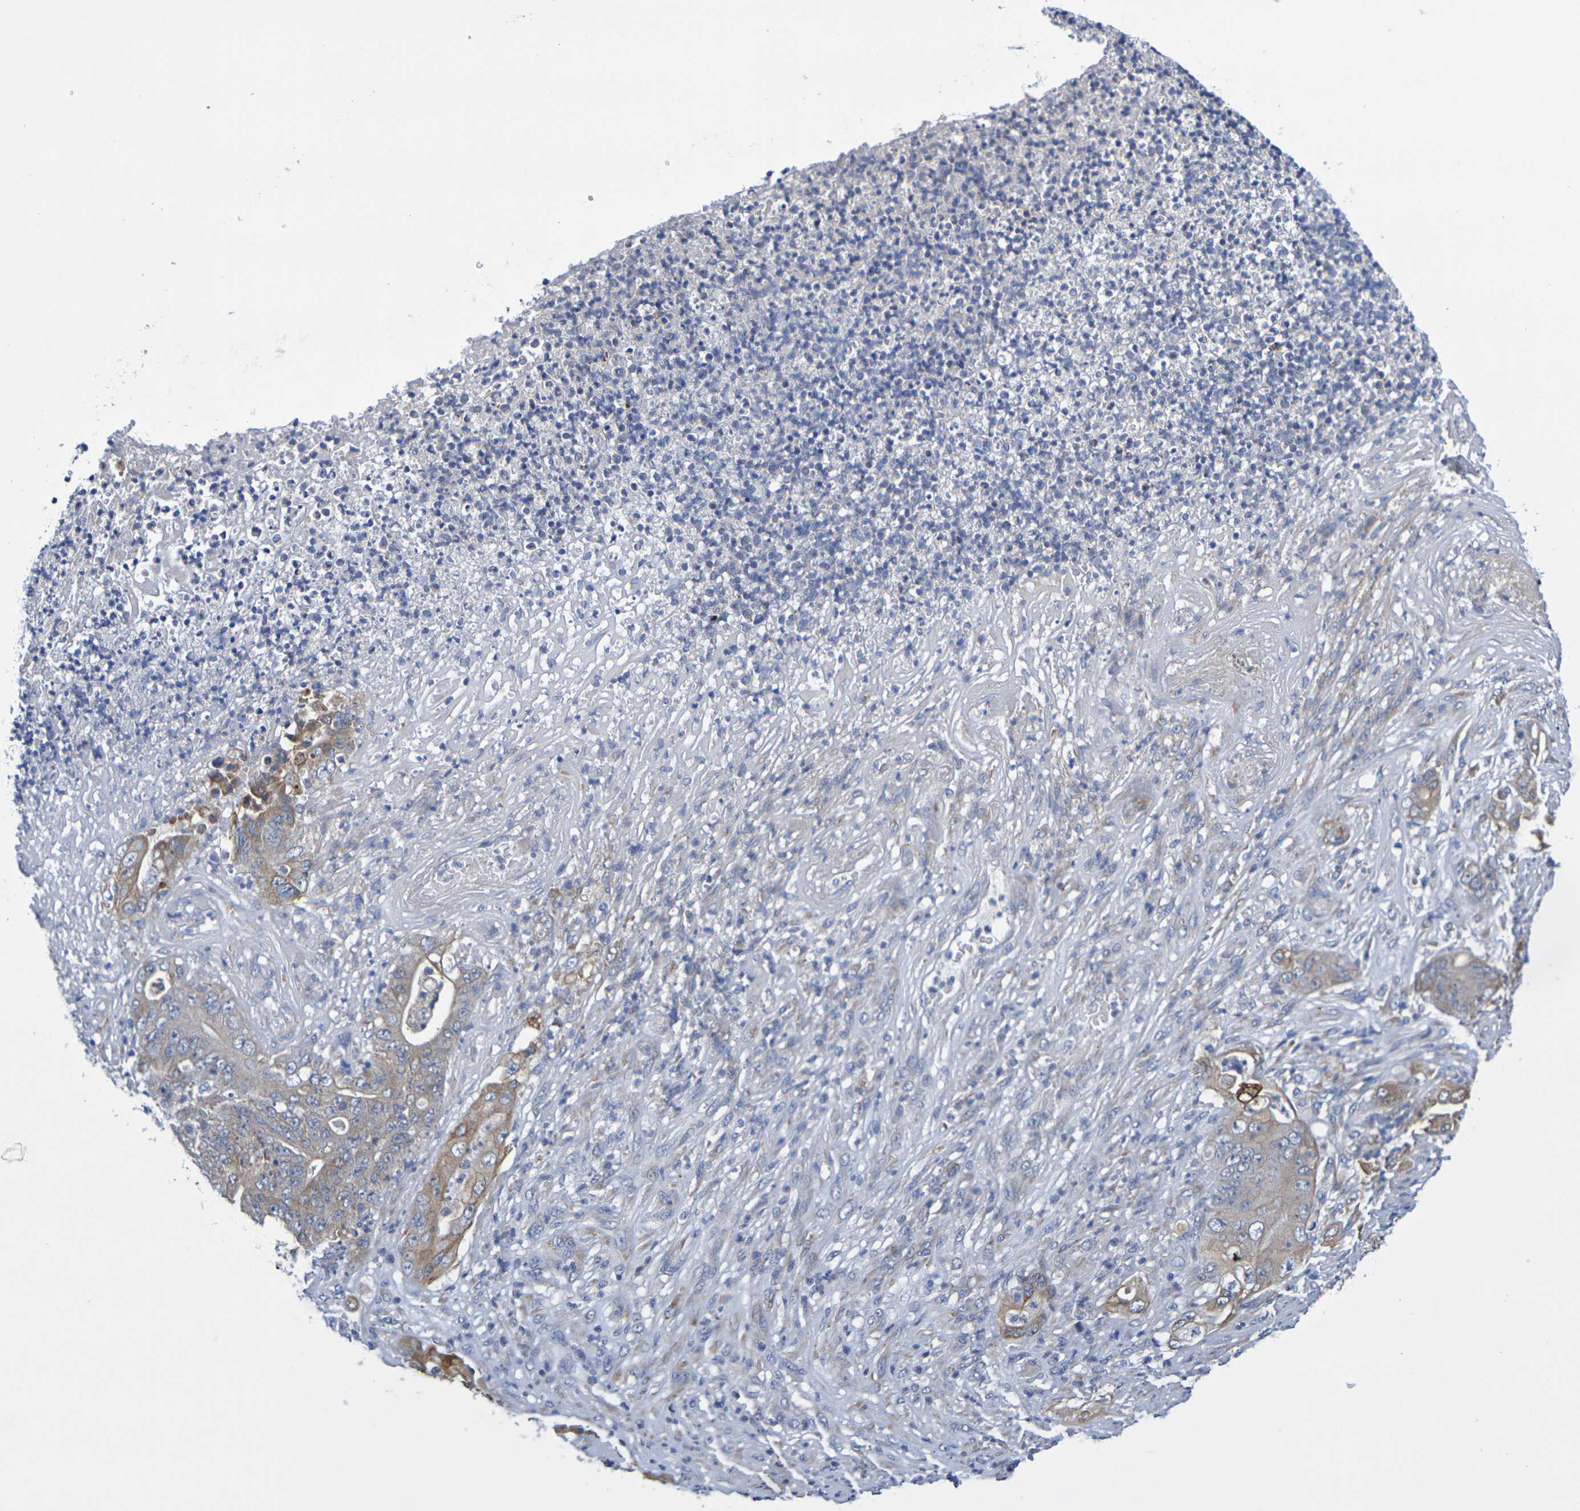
{"staining": {"intensity": "weak", "quantity": "25%-75%", "location": "cytoplasmic/membranous"}, "tissue": "stomach cancer", "cell_type": "Tumor cells", "image_type": "cancer", "snomed": [{"axis": "morphology", "description": "Adenocarcinoma, NOS"}, {"axis": "topography", "description": "Stomach"}], "caption": "Immunohistochemistry of human stomach cancer demonstrates low levels of weak cytoplasmic/membranous positivity in about 25%-75% of tumor cells.", "gene": "SDC4", "patient": {"sex": "female", "age": 73}}